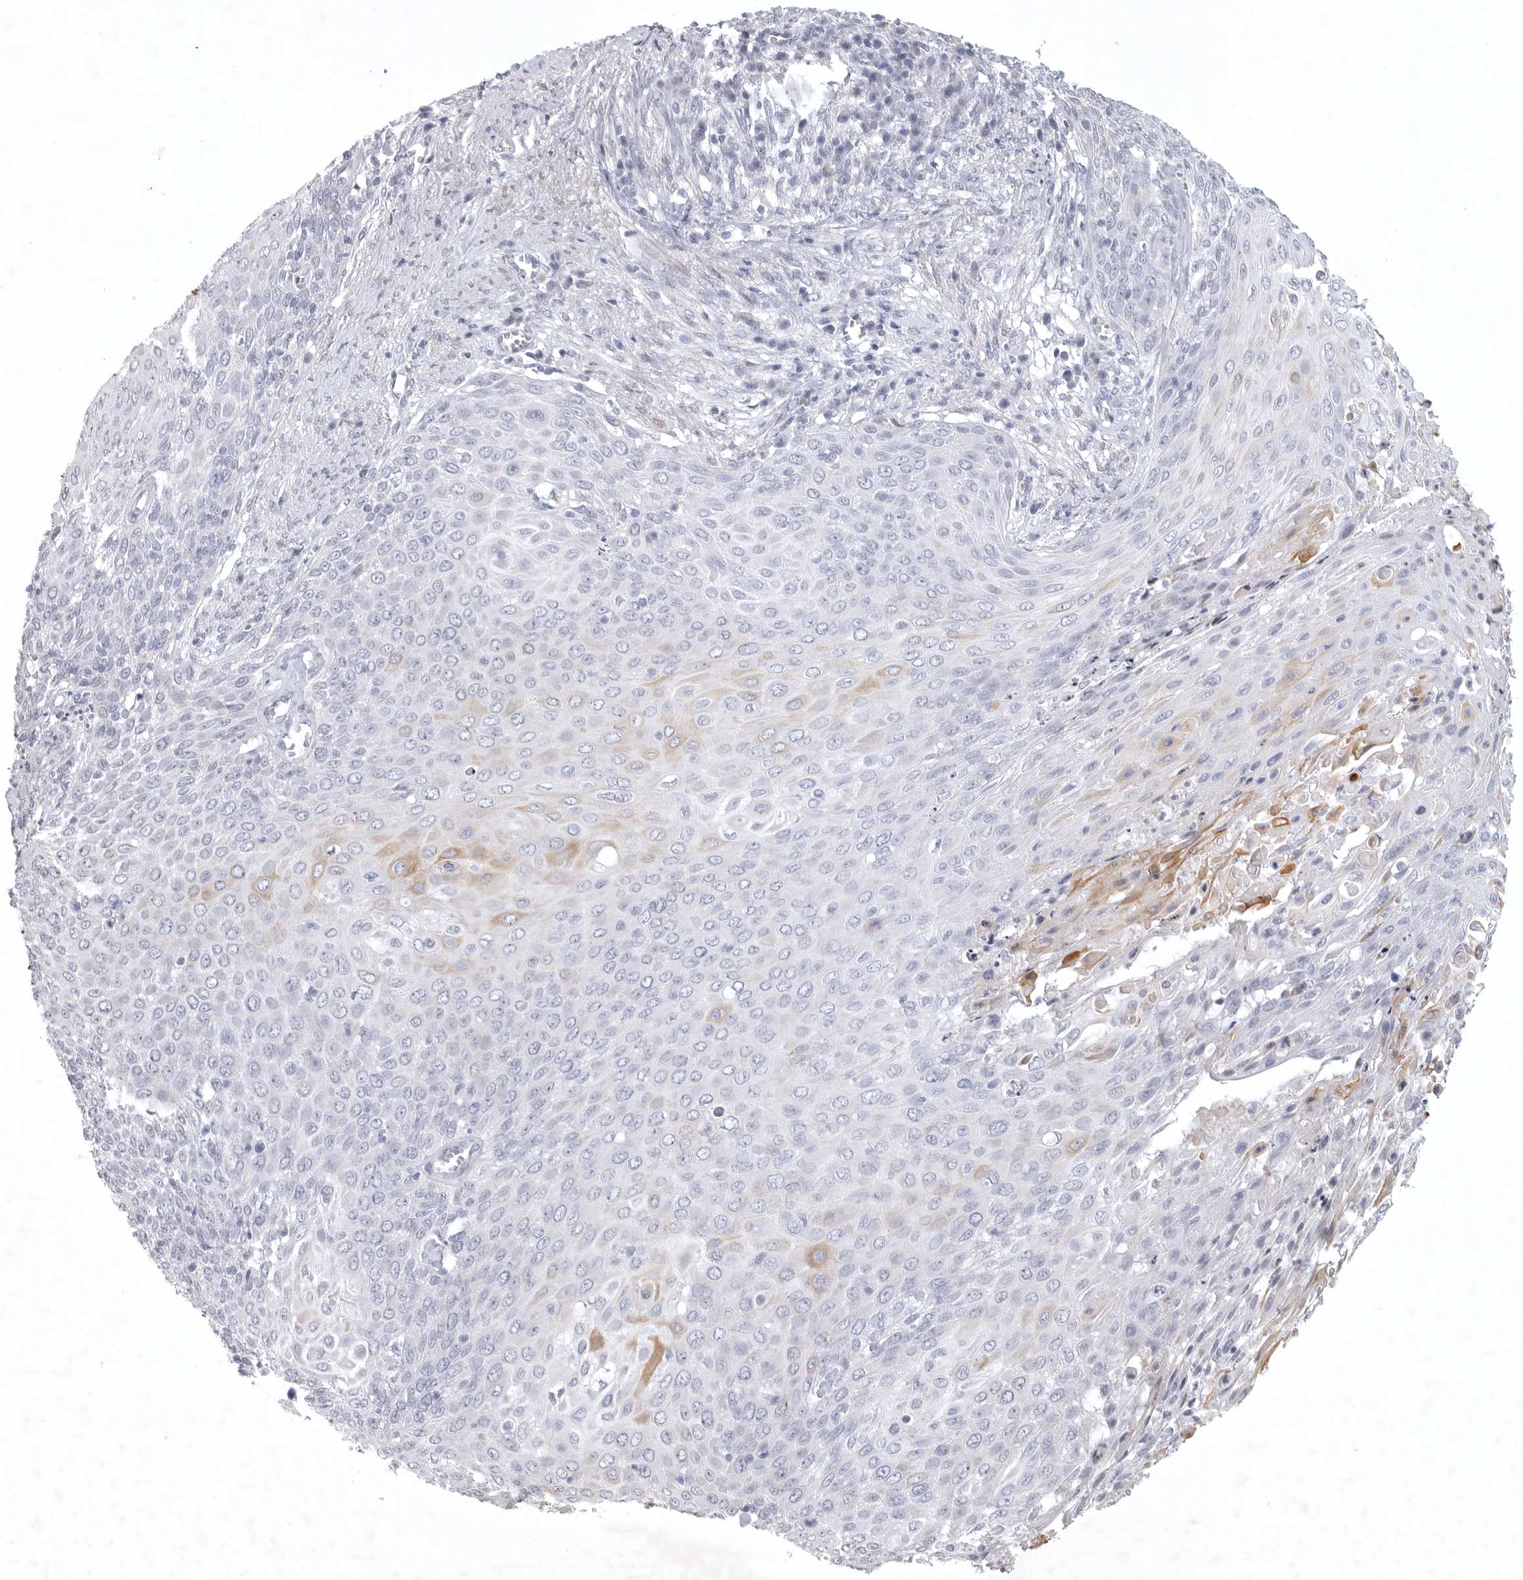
{"staining": {"intensity": "moderate", "quantity": "<25%", "location": "cytoplasmic/membranous"}, "tissue": "cervical cancer", "cell_type": "Tumor cells", "image_type": "cancer", "snomed": [{"axis": "morphology", "description": "Squamous cell carcinoma, NOS"}, {"axis": "topography", "description": "Cervix"}], "caption": "There is low levels of moderate cytoplasmic/membranous staining in tumor cells of squamous cell carcinoma (cervical), as demonstrated by immunohistochemical staining (brown color).", "gene": "TNR", "patient": {"sex": "female", "age": 39}}